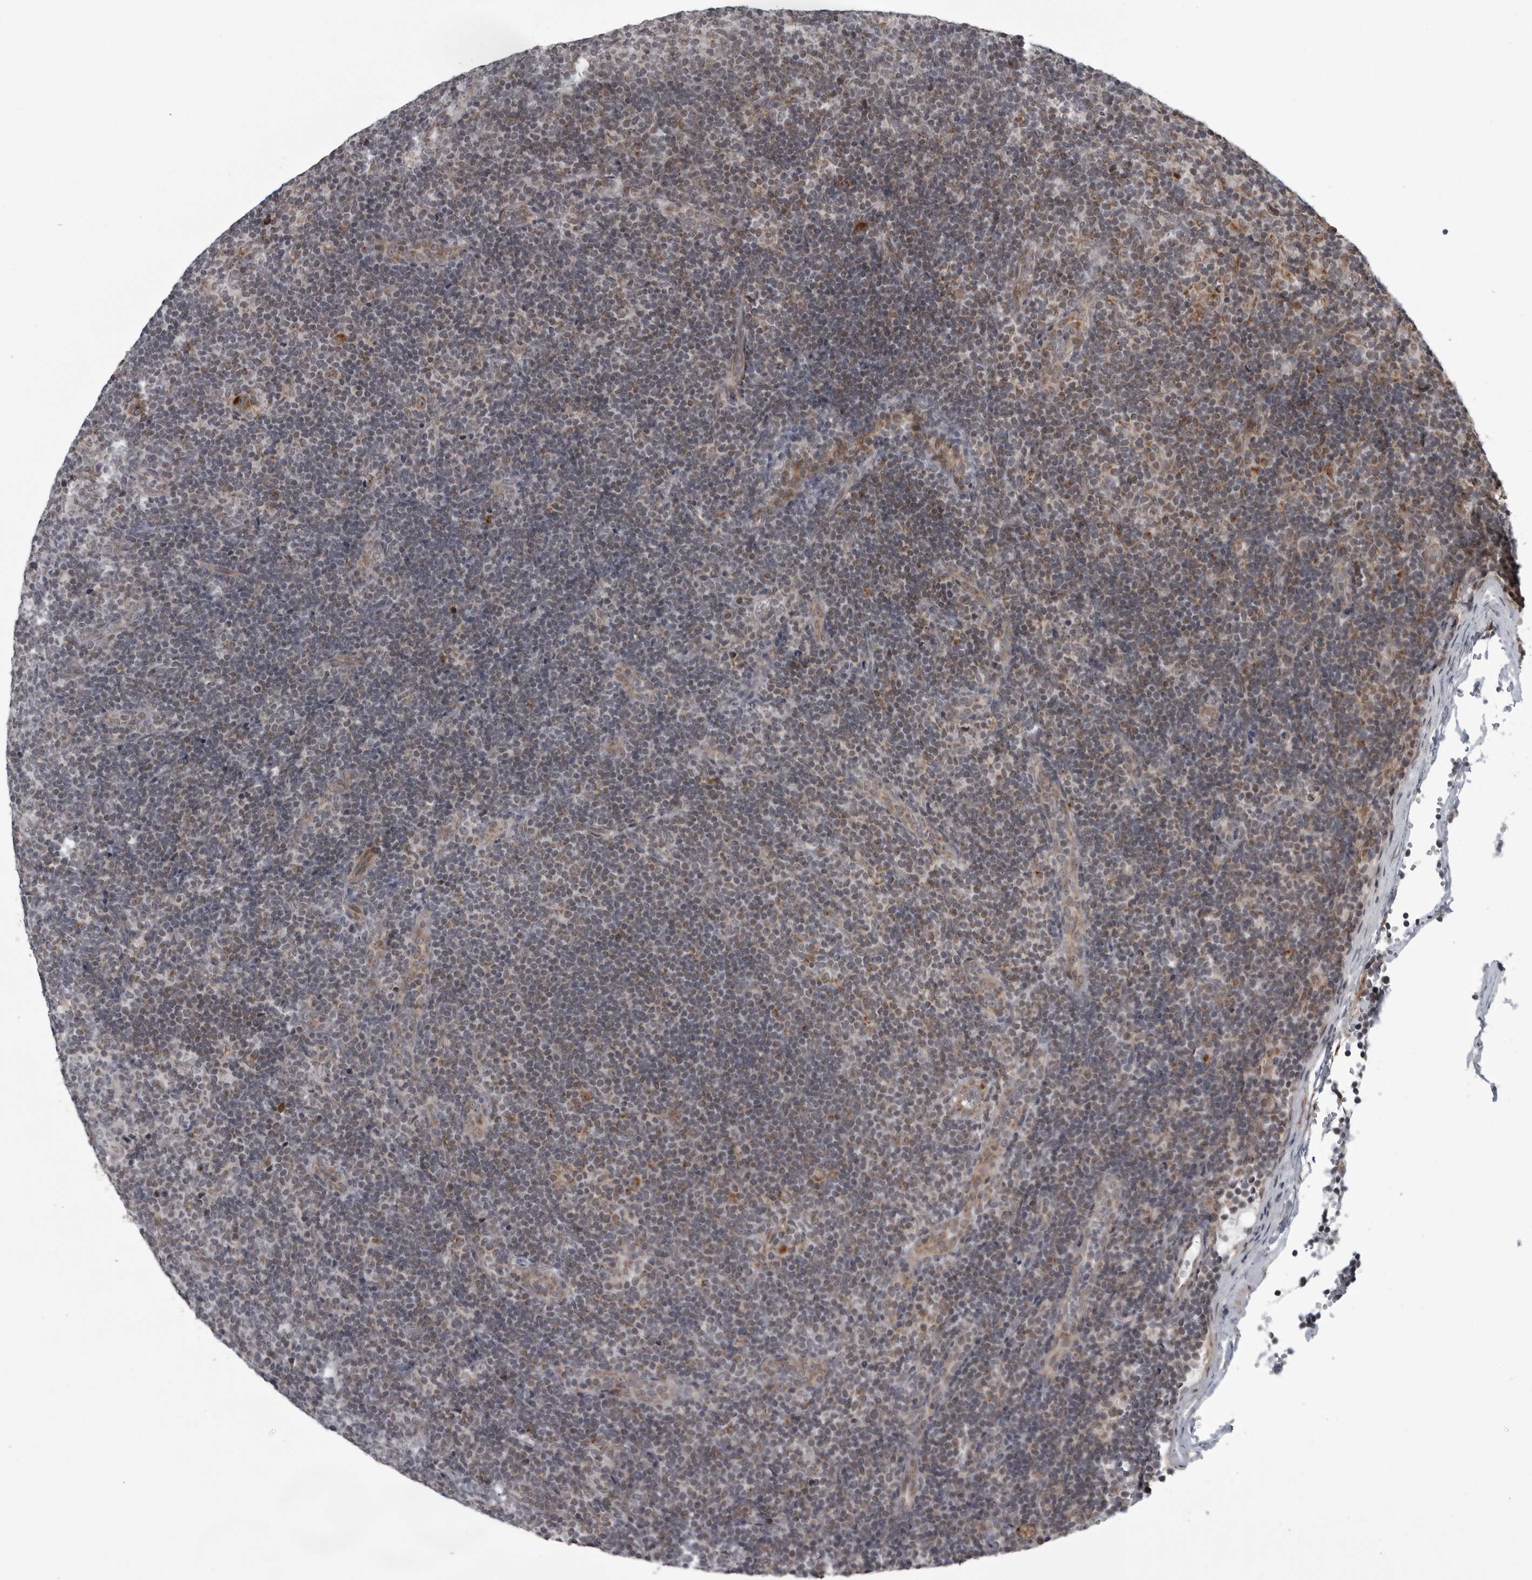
{"staining": {"intensity": "moderate", "quantity": ">75%", "location": "cytoplasmic/membranous"}, "tissue": "lymphoma", "cell_type": "Tumor cells", "image_type": "cancer", "snomed": [{"axis": "morphology", "description": "Hodgkin's disease, NOS"}, {"axis": "topography", "description": "Lymph node"}], "caption": "Human Hodgkin's disease stained with a protein marker shows moderate staining in tumor cells.", "gene": "RTCA", "patient": {"sex": "female", "age": 57}}